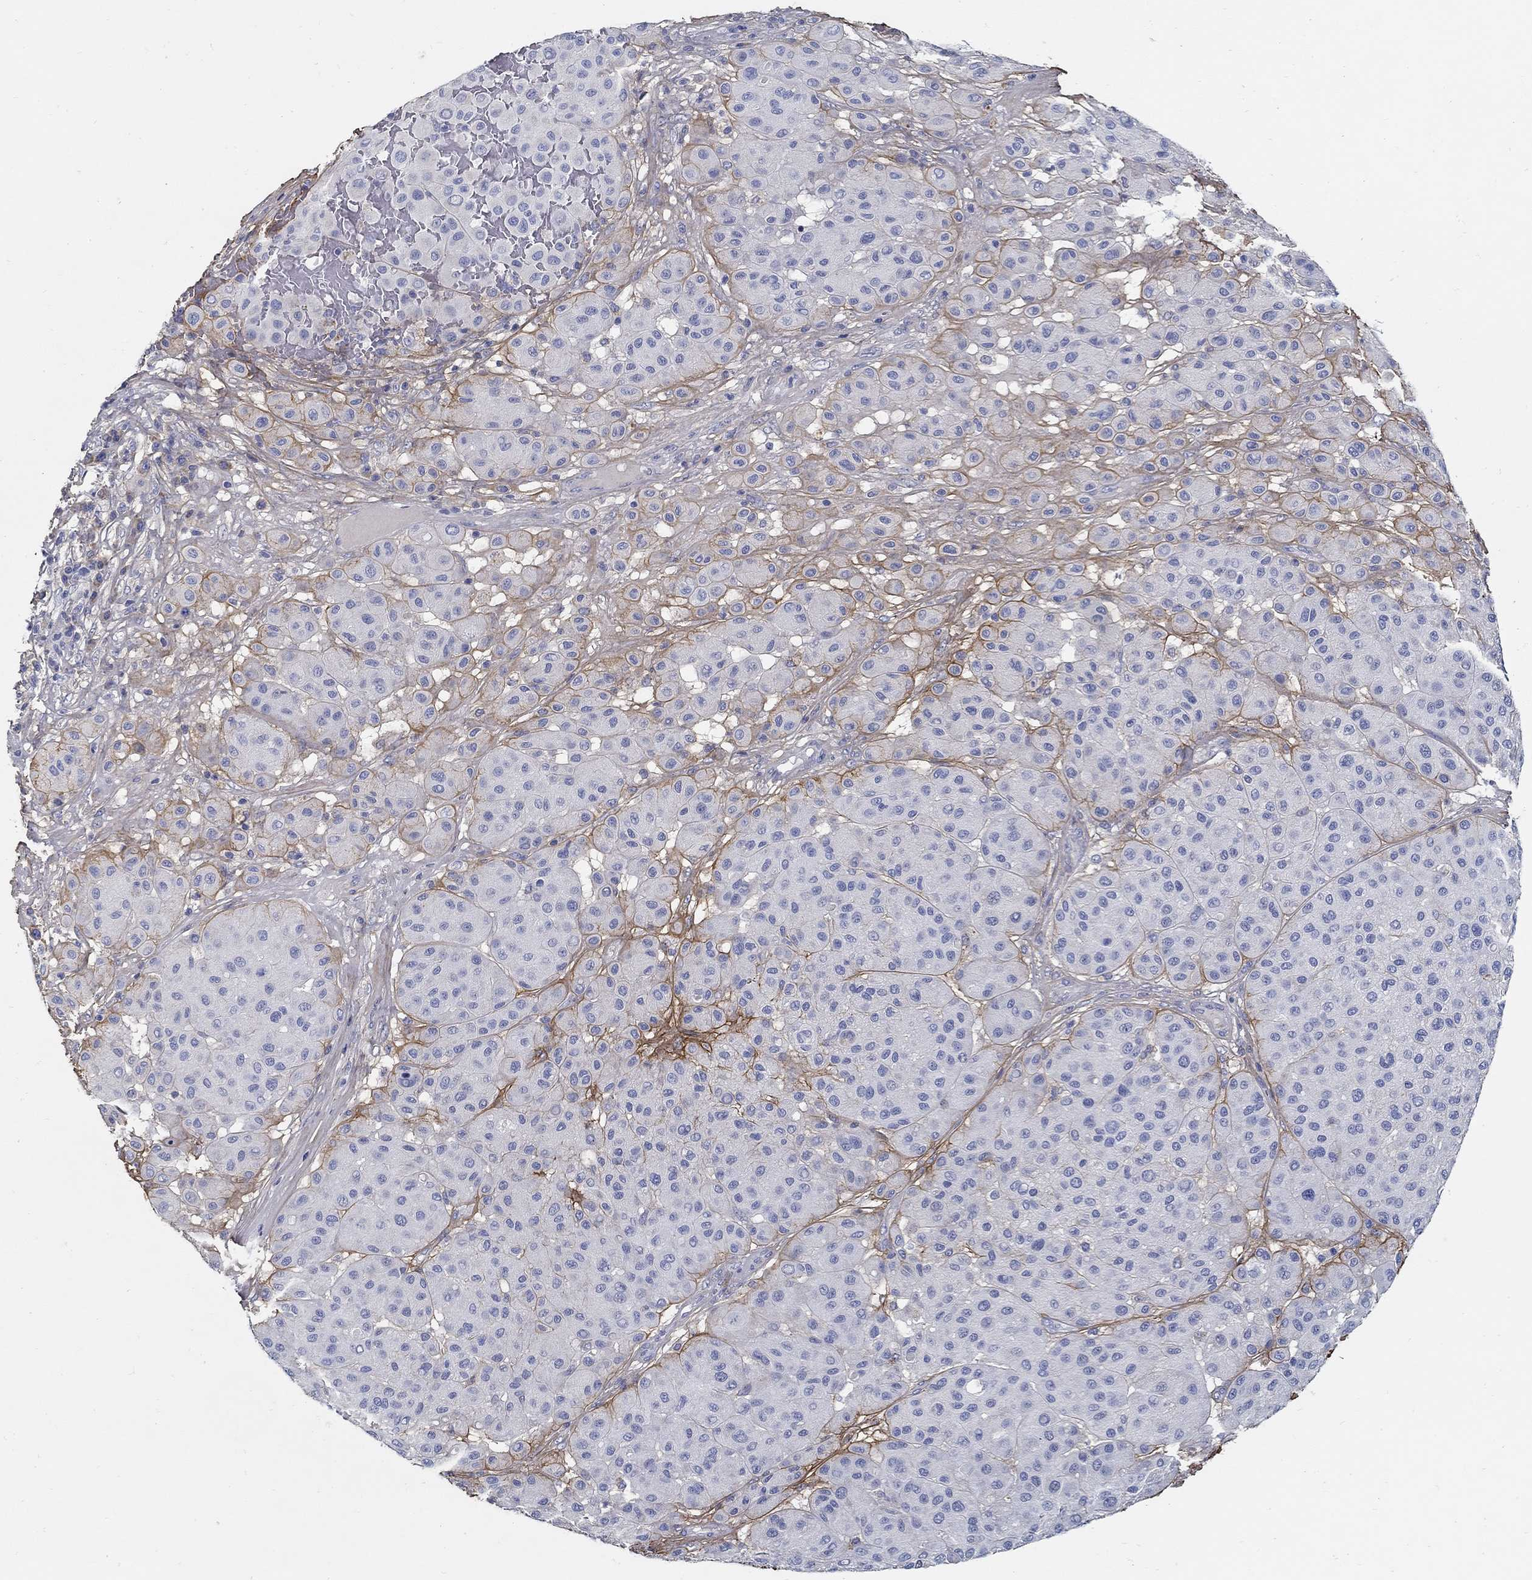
{"staining": {"intensity": "negative", "quantity": "none", "location": "none"}, "tissue": "melanoma", "cell_type": "Tumor cells", "image_type": "cancer", "snomed": [{"axis": "morphology", "description": "Malignant melanoma, Metastatic site"}, {"axis": "topography", "description": "Smooth muscle"}], "caption": "Protein analysis of malignant melanoma (metastatic site) reveals no significant expression in tumor cells. (DAB (3,3'-diaminobenzidine) immunohistochemistry (IHC), high magnification).", "gene": "TGFBI", "patient": {"sex": "male", "age": 41}}